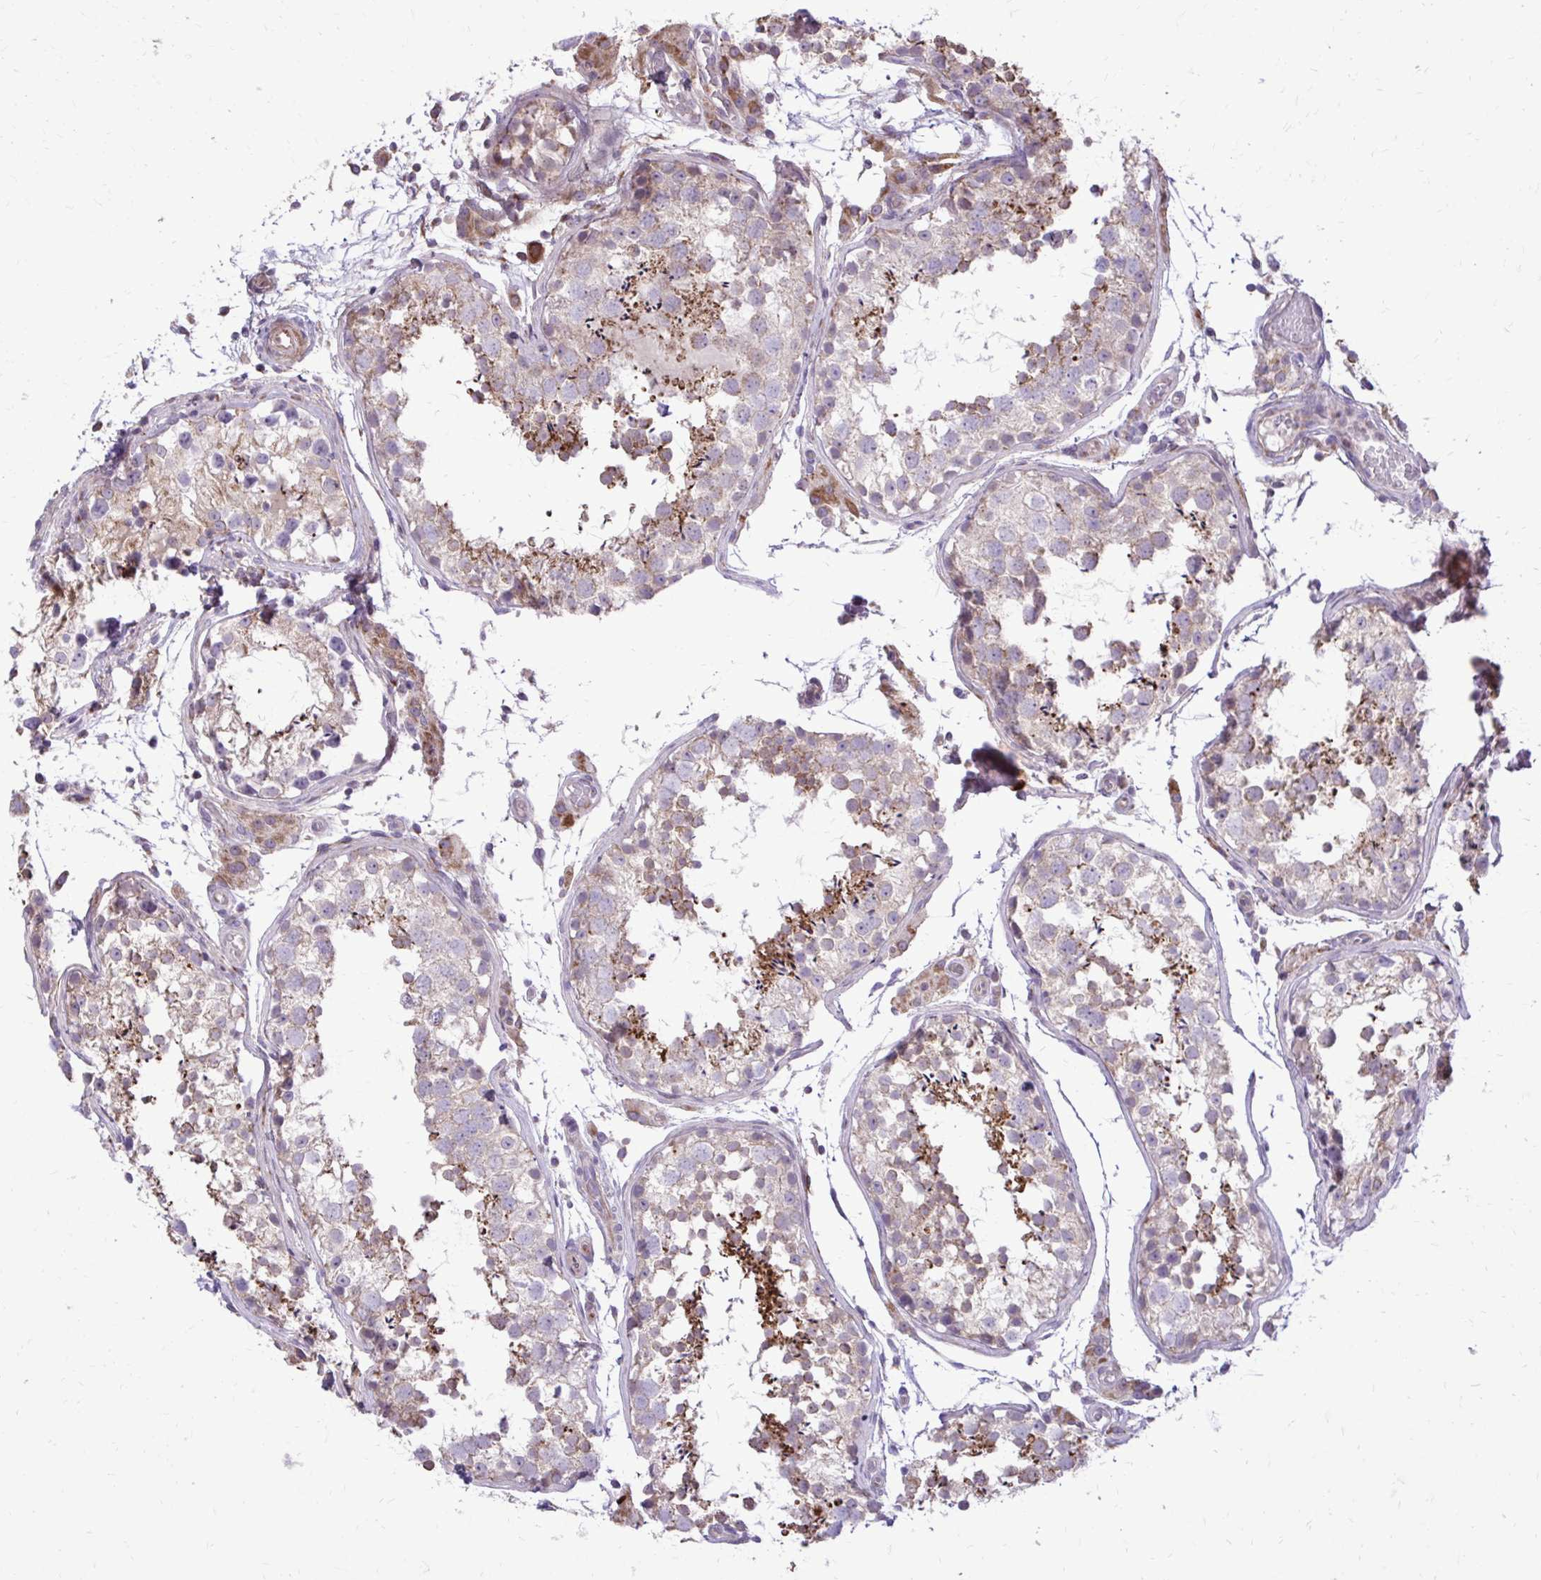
{"staining": {"intensity": "strong", "quantity": "<25%", "location": "cytoplasmic/membranous"}, "tissue": "testis", "cell_type": "Cells in seminiferous ducts", "image_type": "normal", "snomed": [{"axis": "morphology", "description": "Normal tissue, NOS"}, {"axis": "morphology", "description": "Seminoma, NOS"}, {"axis": "topography", "description": "Testis"}], "caption": "Immunohistochemical staining of benign human testis exhibits strong cytoplasmic/membranous protein positivity in approximately <25% of cells in seminiferous ducts.", "gene": "ABCC3", "patient": {"sex": "male", "age": 29}}